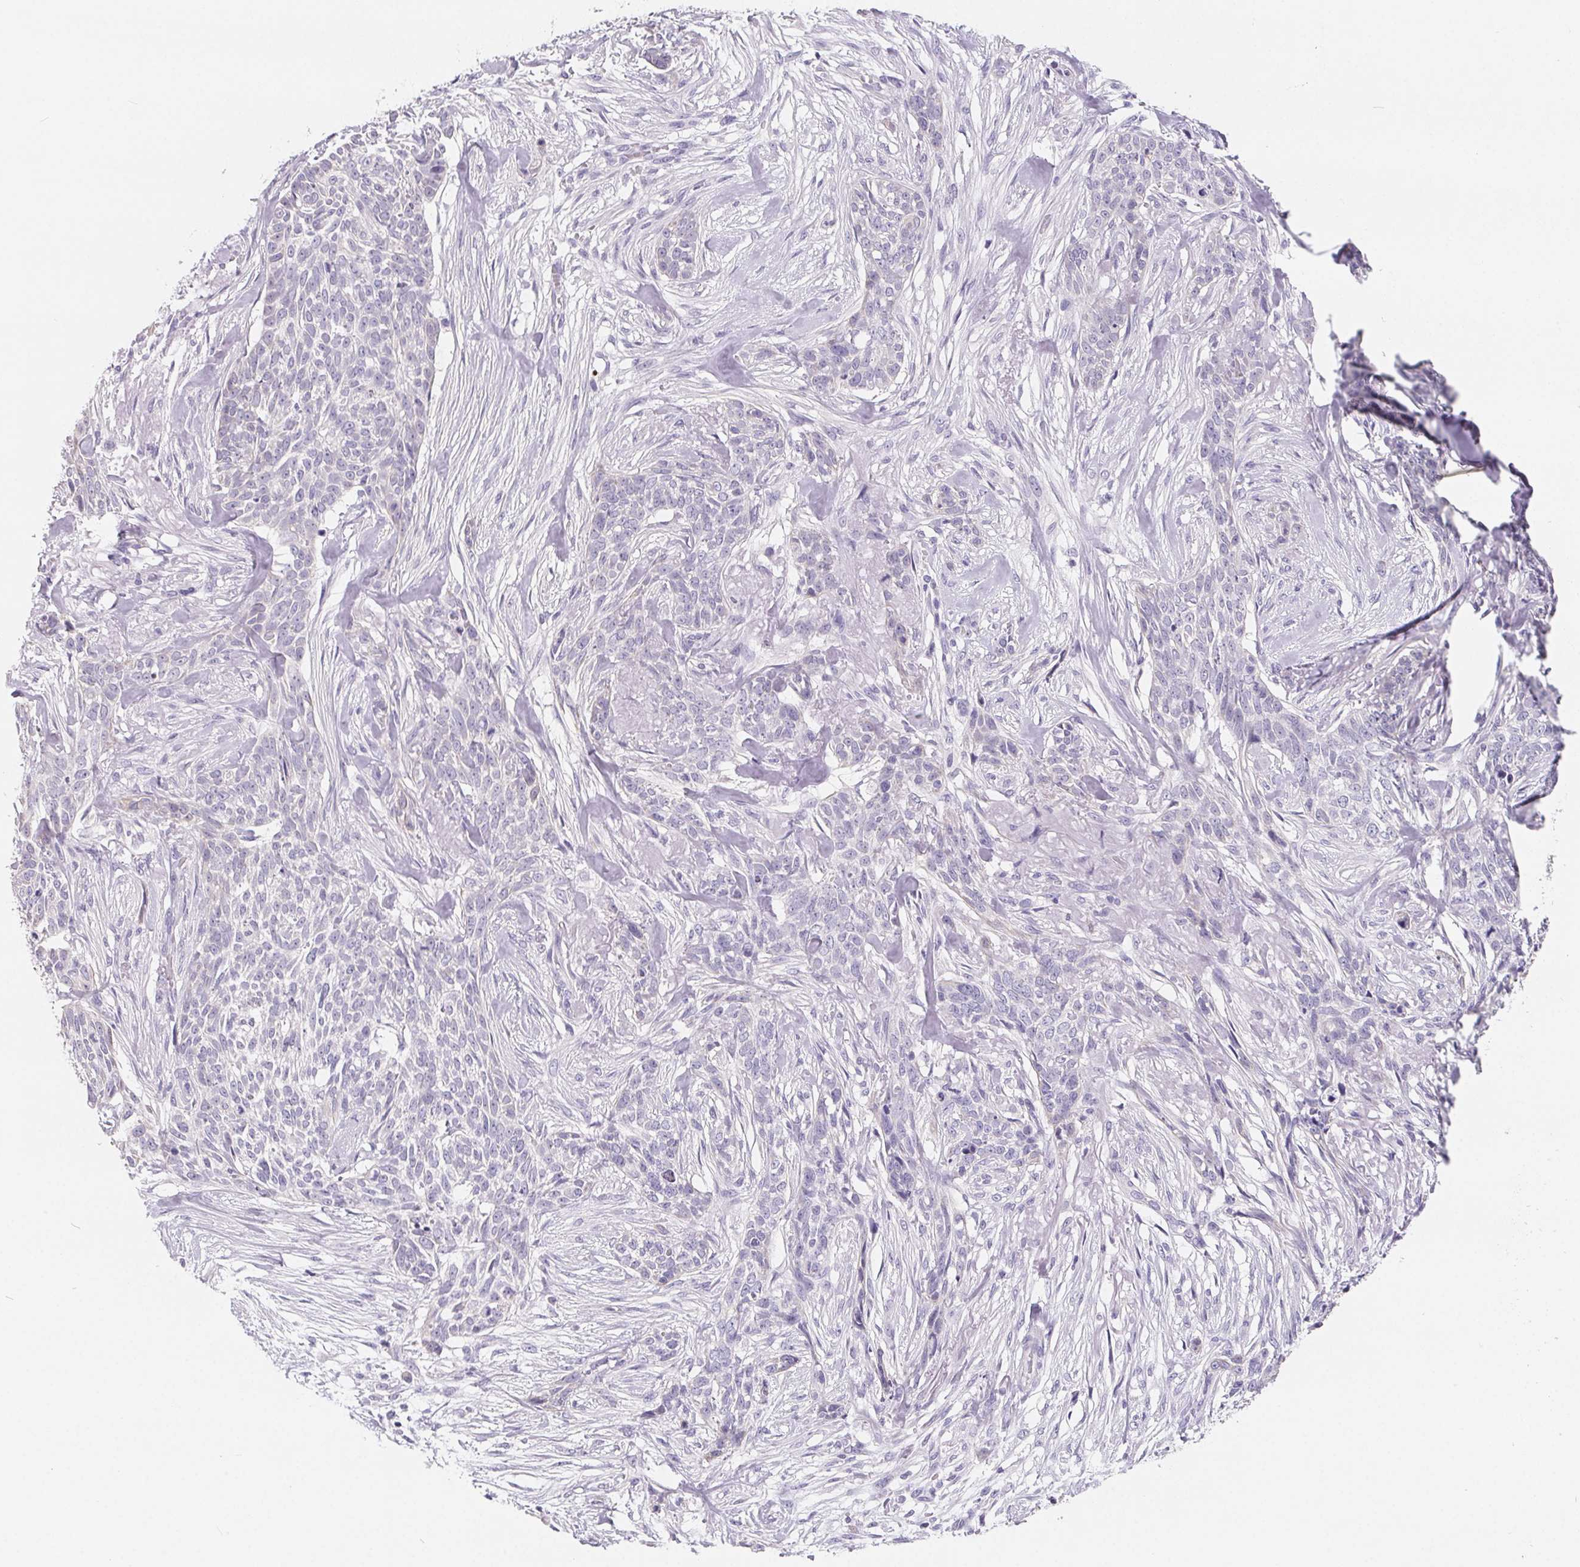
{"staining": {"intensity": "negative", "quantity": "none", "location": "none"}, "tissue": "skin cancer", "cell_type": "Tumor cells", "image_type": "cancer", "snomed": [{"axis": "morphology", "description": "Basal cell carcinoma"}, {"axis": "topography", "description": "Skin"}], "caption": "This is an immunohistochemistry (IHC) micrograph of skin basal cell carcinoma. There is no staining in tumor cells.", "gene": "FDX1", "patient": {"sex": "male", "age": 74}}